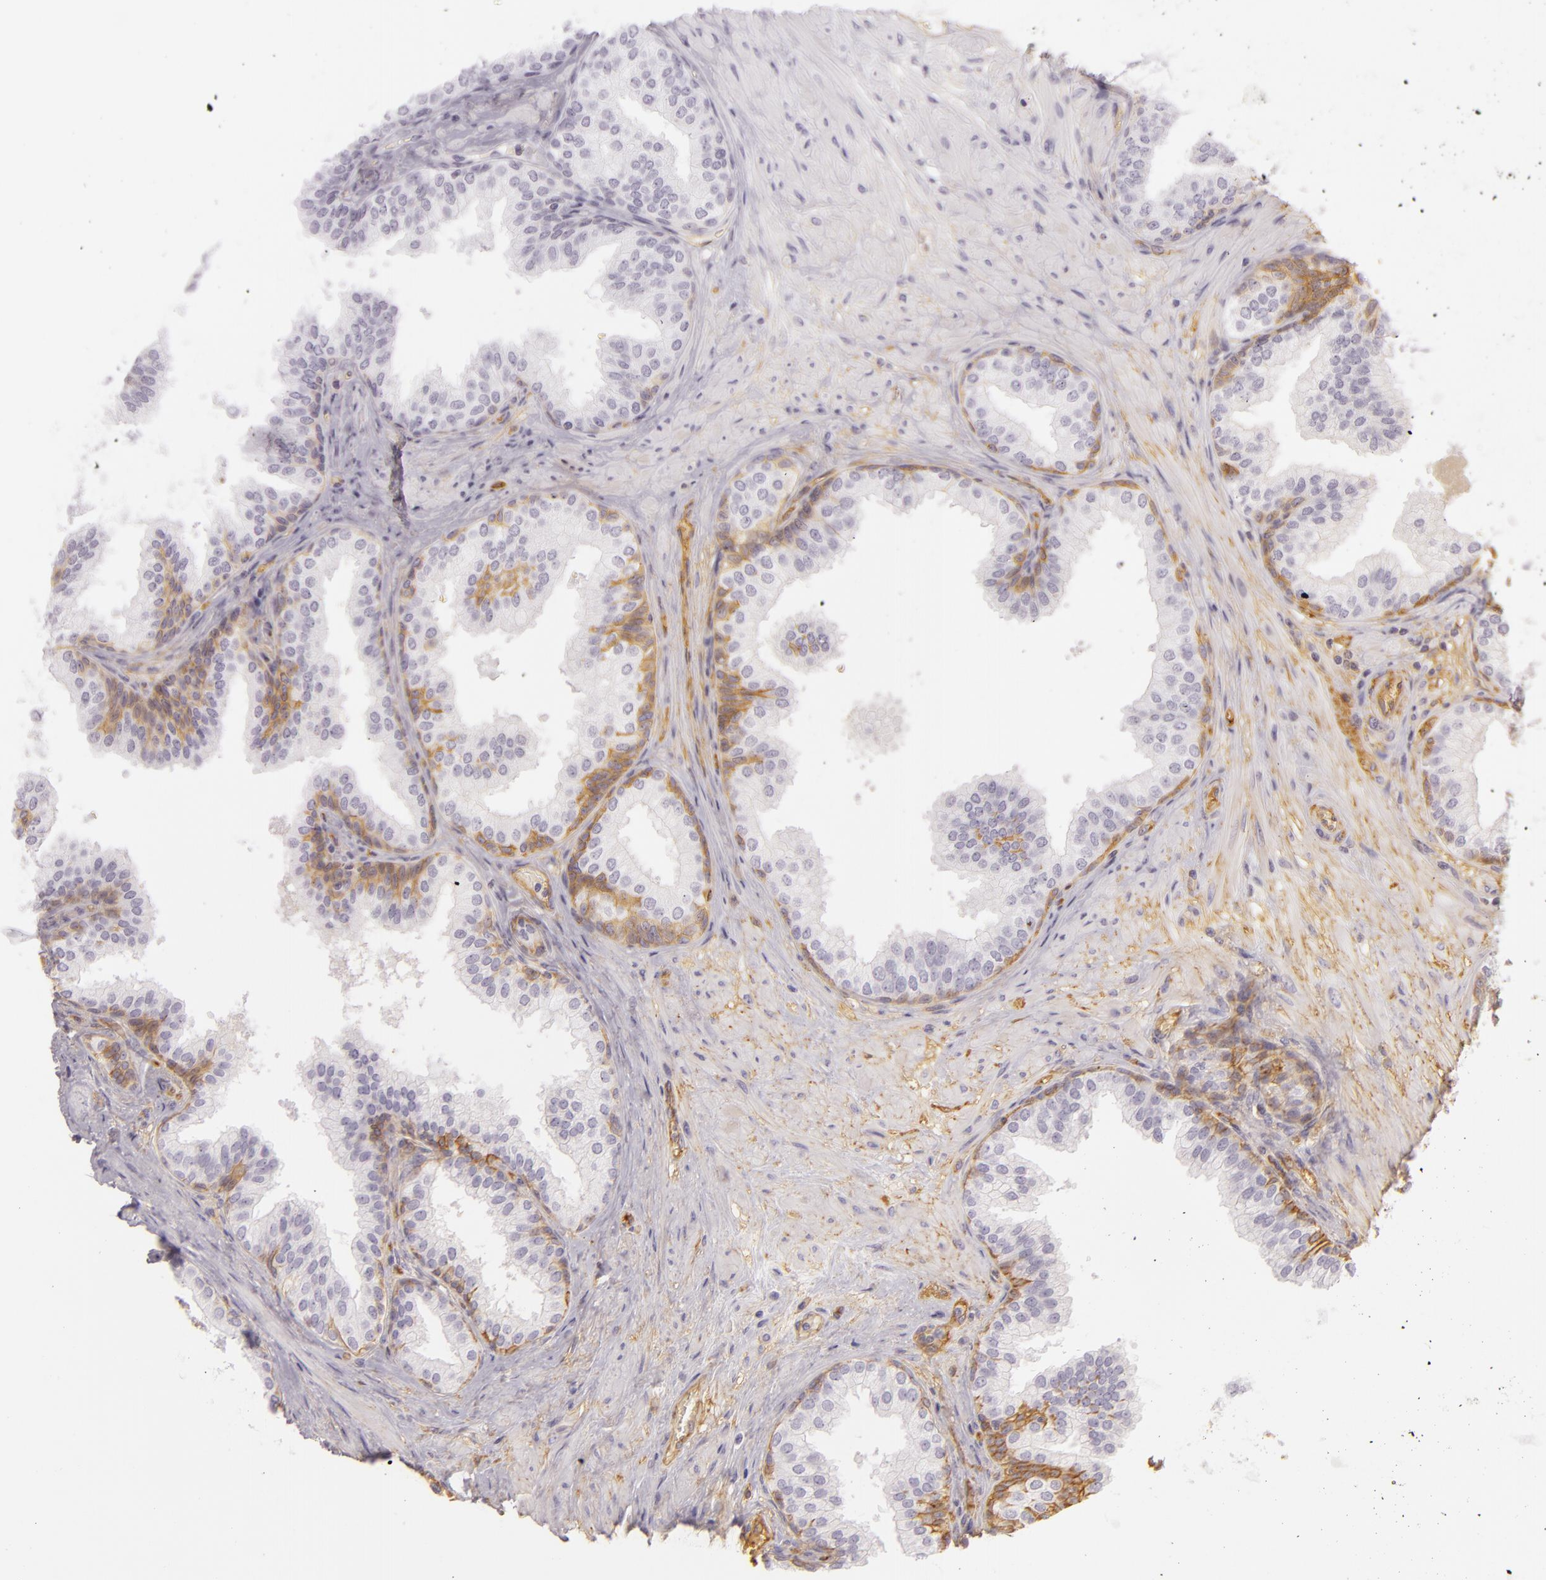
{"staining": {"intensity": "moderate", "quantity": "<25%", "location": "cytoplasmic/membranous"}, "tissue": "prostate", "cell_type": "Glandular cells", "image_type": "normal", "snomed": [{"axis": "morphology", "description": "Normal tissue, NOS"}, {"axis": "topography", "description": "Prostate"}], "caption": "Immunohistochemistry (IHC) image of normal prostate: human prostate stained using IHC reveals low levels of moderate protein expression localized specifically in the cytoplasmic/membranous of glandular cells, appearing as a cytoplasmic/membranous brown color.", "gene": "CD59", "patient": {"sex": "male", "age": 60}}